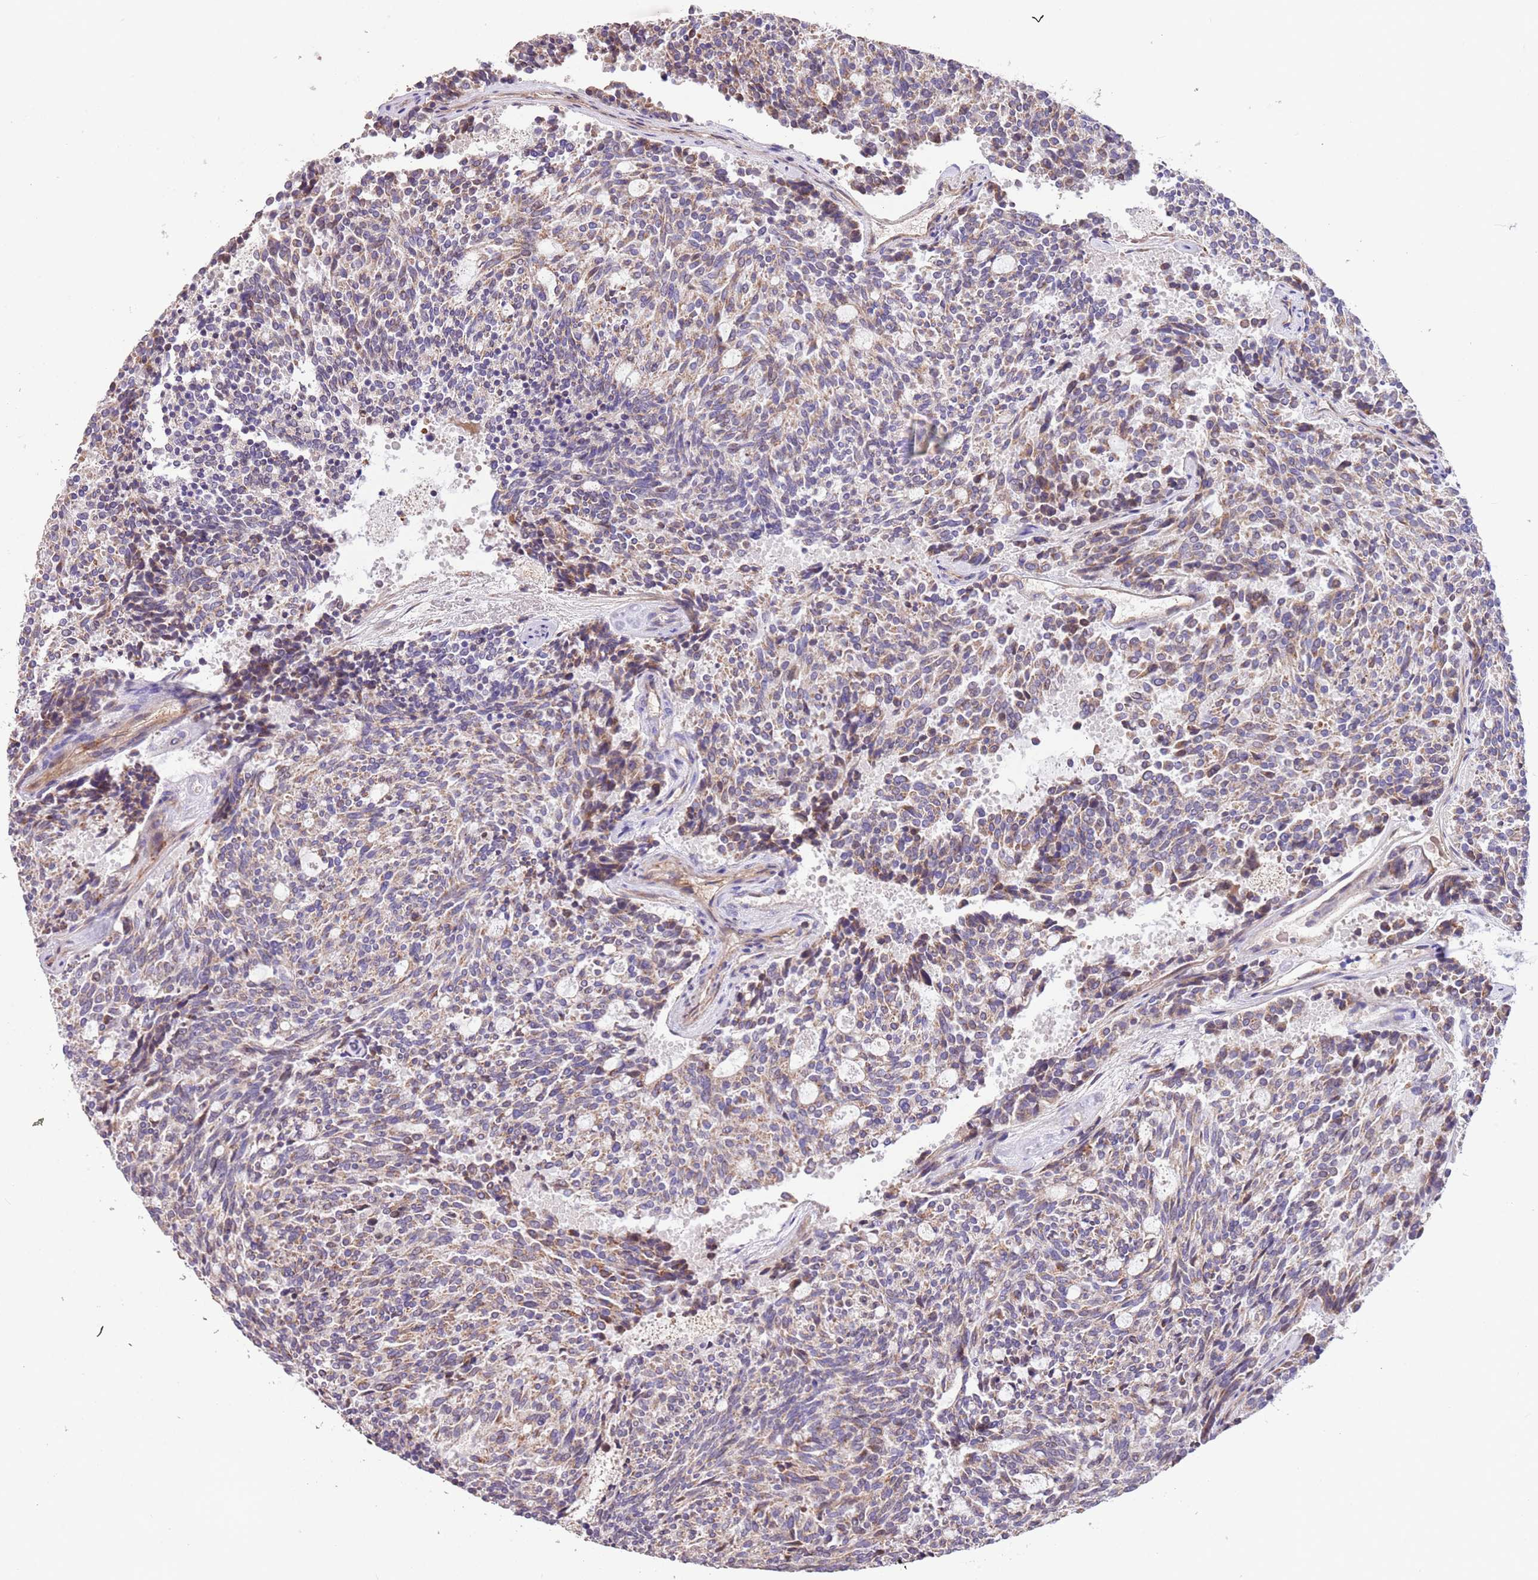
{"staining": {"intensity": "moderate", "quantity": "<25%", "location": "cytoplasmic/membranous"}, "tissue": "carcinoid", "cell_type": "Tumor cells", "image_type": "cancer", "snomed": [{"axis": "morphology", "description": "Carcinoid, malignant, NOS"}, {"axis": "topography", "description": "Pancreas"}], "caption": "High-power microscopy captured an immunohistochemistry (IHC) image of carcinoid, revealing moderate cytoplasmic/membranous staining in approximately <25% of tumor cells.", "gene": "PIGA", "patient": {"sex": "female", "age": 54}}